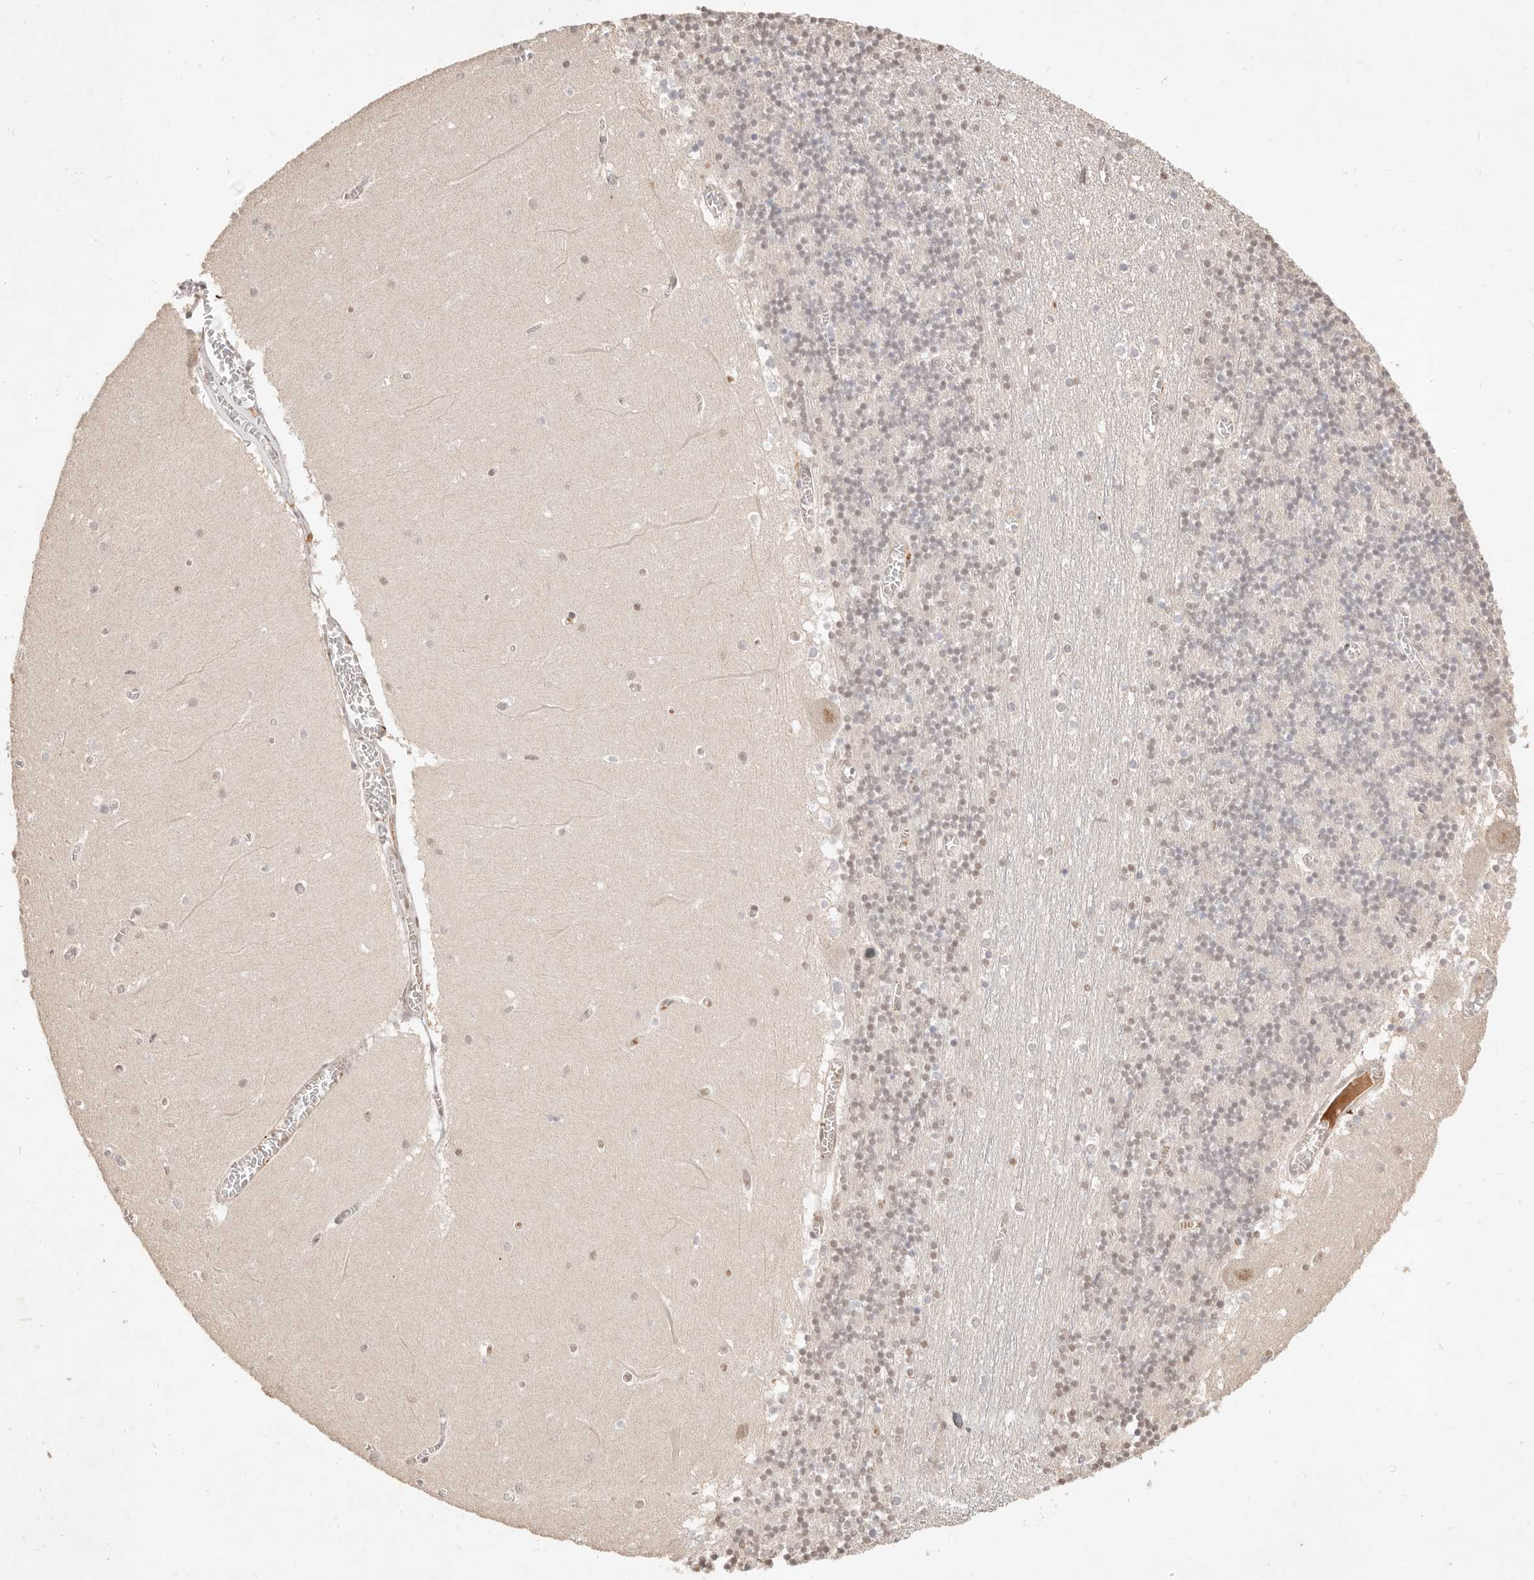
{"staining": {"intensity": "weak", "quantity": "25%-75%", "location": "nuclear"}, "tissue": "cerebellum", "cell_type": "Cells in granular layer", "image_type": "normal", "snomed": [{"axis": "morphology", "description": "Normal tissue, NOS"}, {"axis": "topography", "description": "Cerebellum"}], "caption": "The photomicrograph reveals staining of unremarkable cerebellum, revealing weak nuclear protein staining (brown color) within cells in granular layer. The protein is stained brown, and the nuclei are stained in blue (DAB IHC with brightfield microscopy, high magnification).", "gene": "MEP1A", "patient": {"sex": "female", "age": 28}}